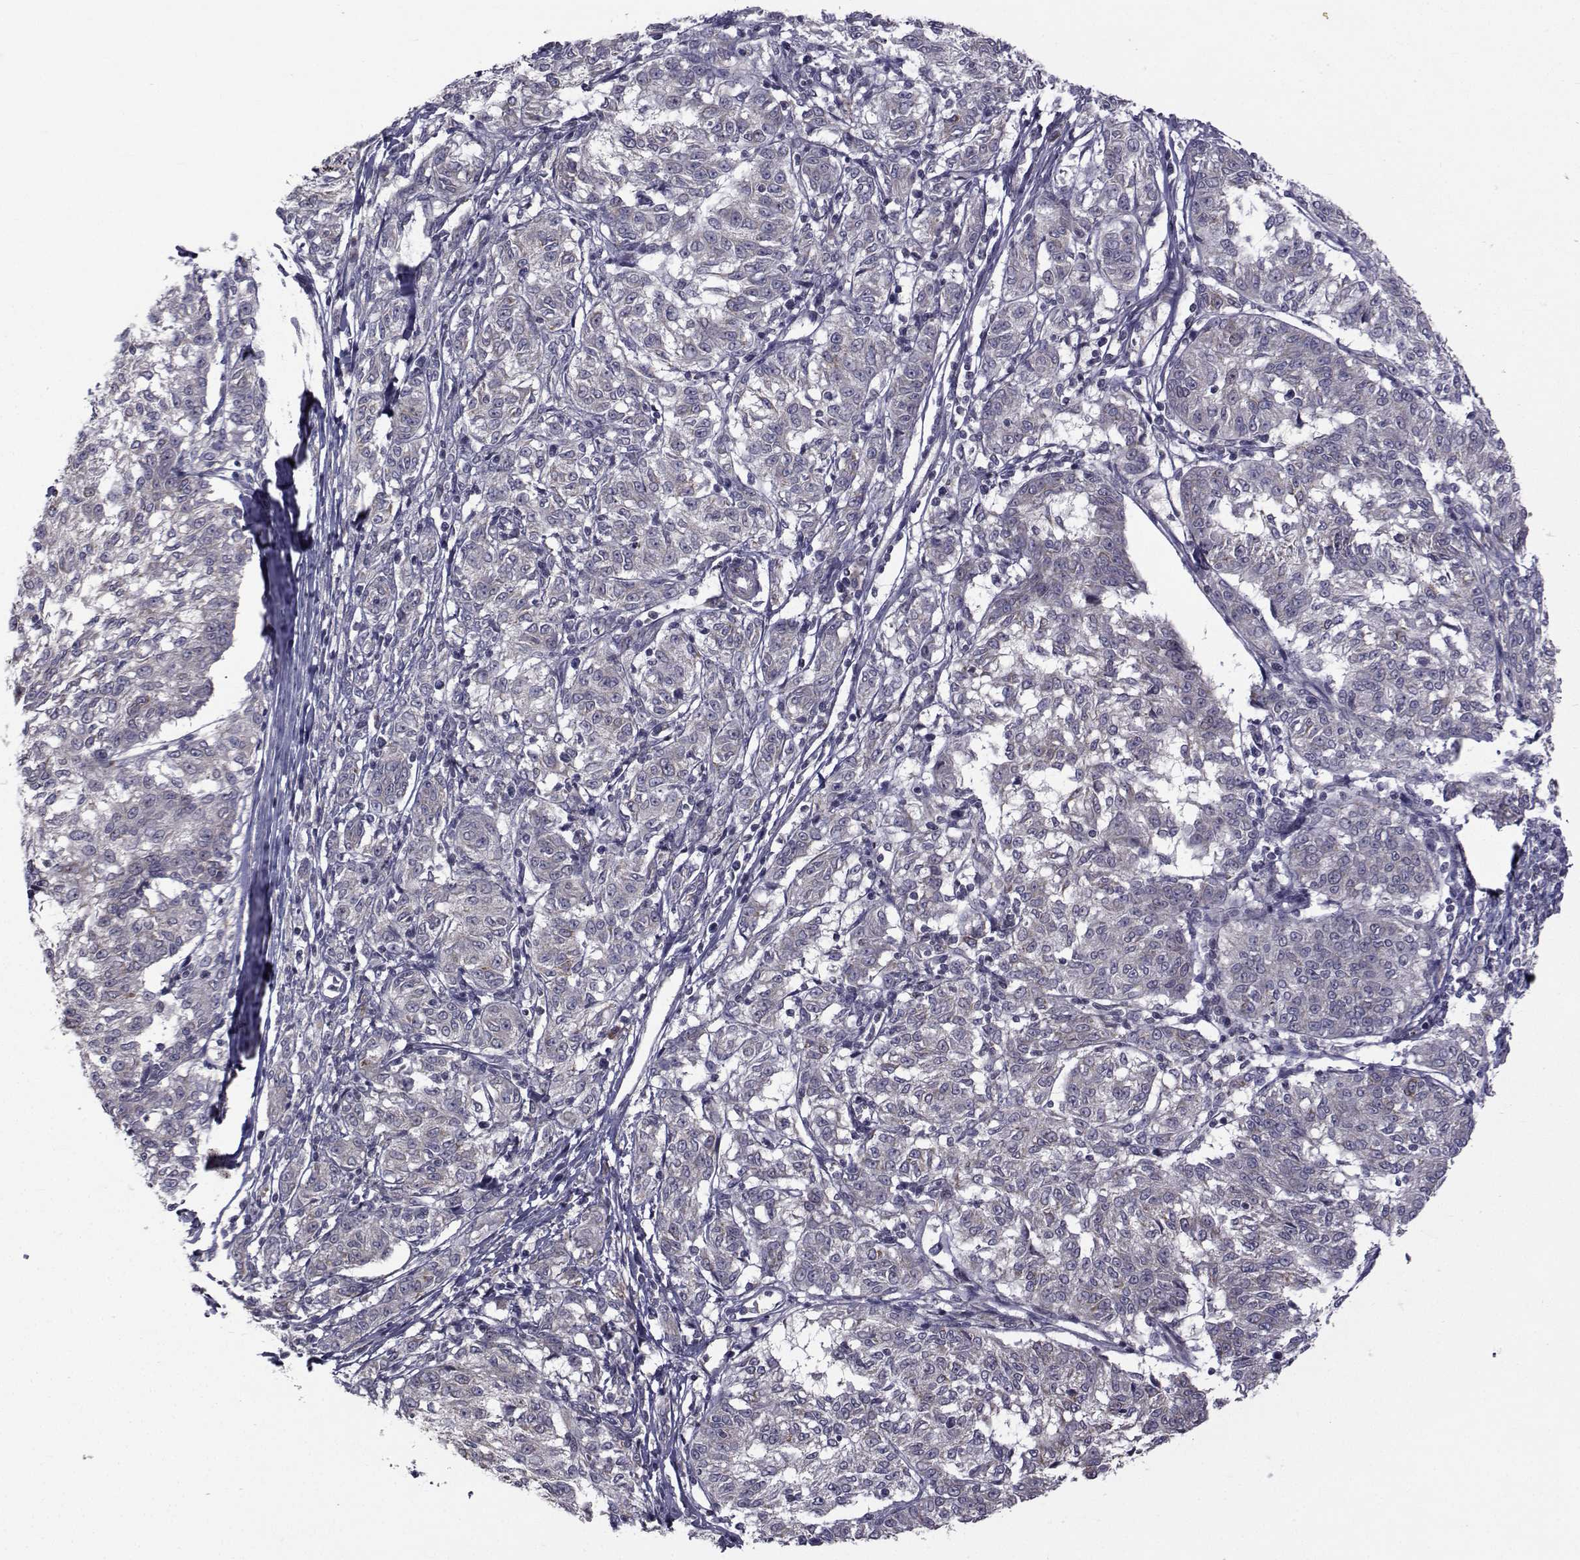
{"staining": {"intensity": "weak", "quantity": "<25%", "location": "cytoplasmic/membranous"}, "tissue": "melanoma", "cell_type": "Tumor cells", "image_type": "cancer", "snomed": [{"axis": "morphology", "description": "Malignant melanoma, NOS"}, {"axis": "topography", "description": "Skin"}], "caption": "Tumor cells show no significant protein positivity in melanoma. The staining was performed using DAB (3,3'-diaminobenzidine) to visualize the protein expression in brown, while the nuclei were stained in blue with hematoxylin (Magnification: 20x).", "gene": "FDXR", "patient": {"sex": "female", "age": 72}}